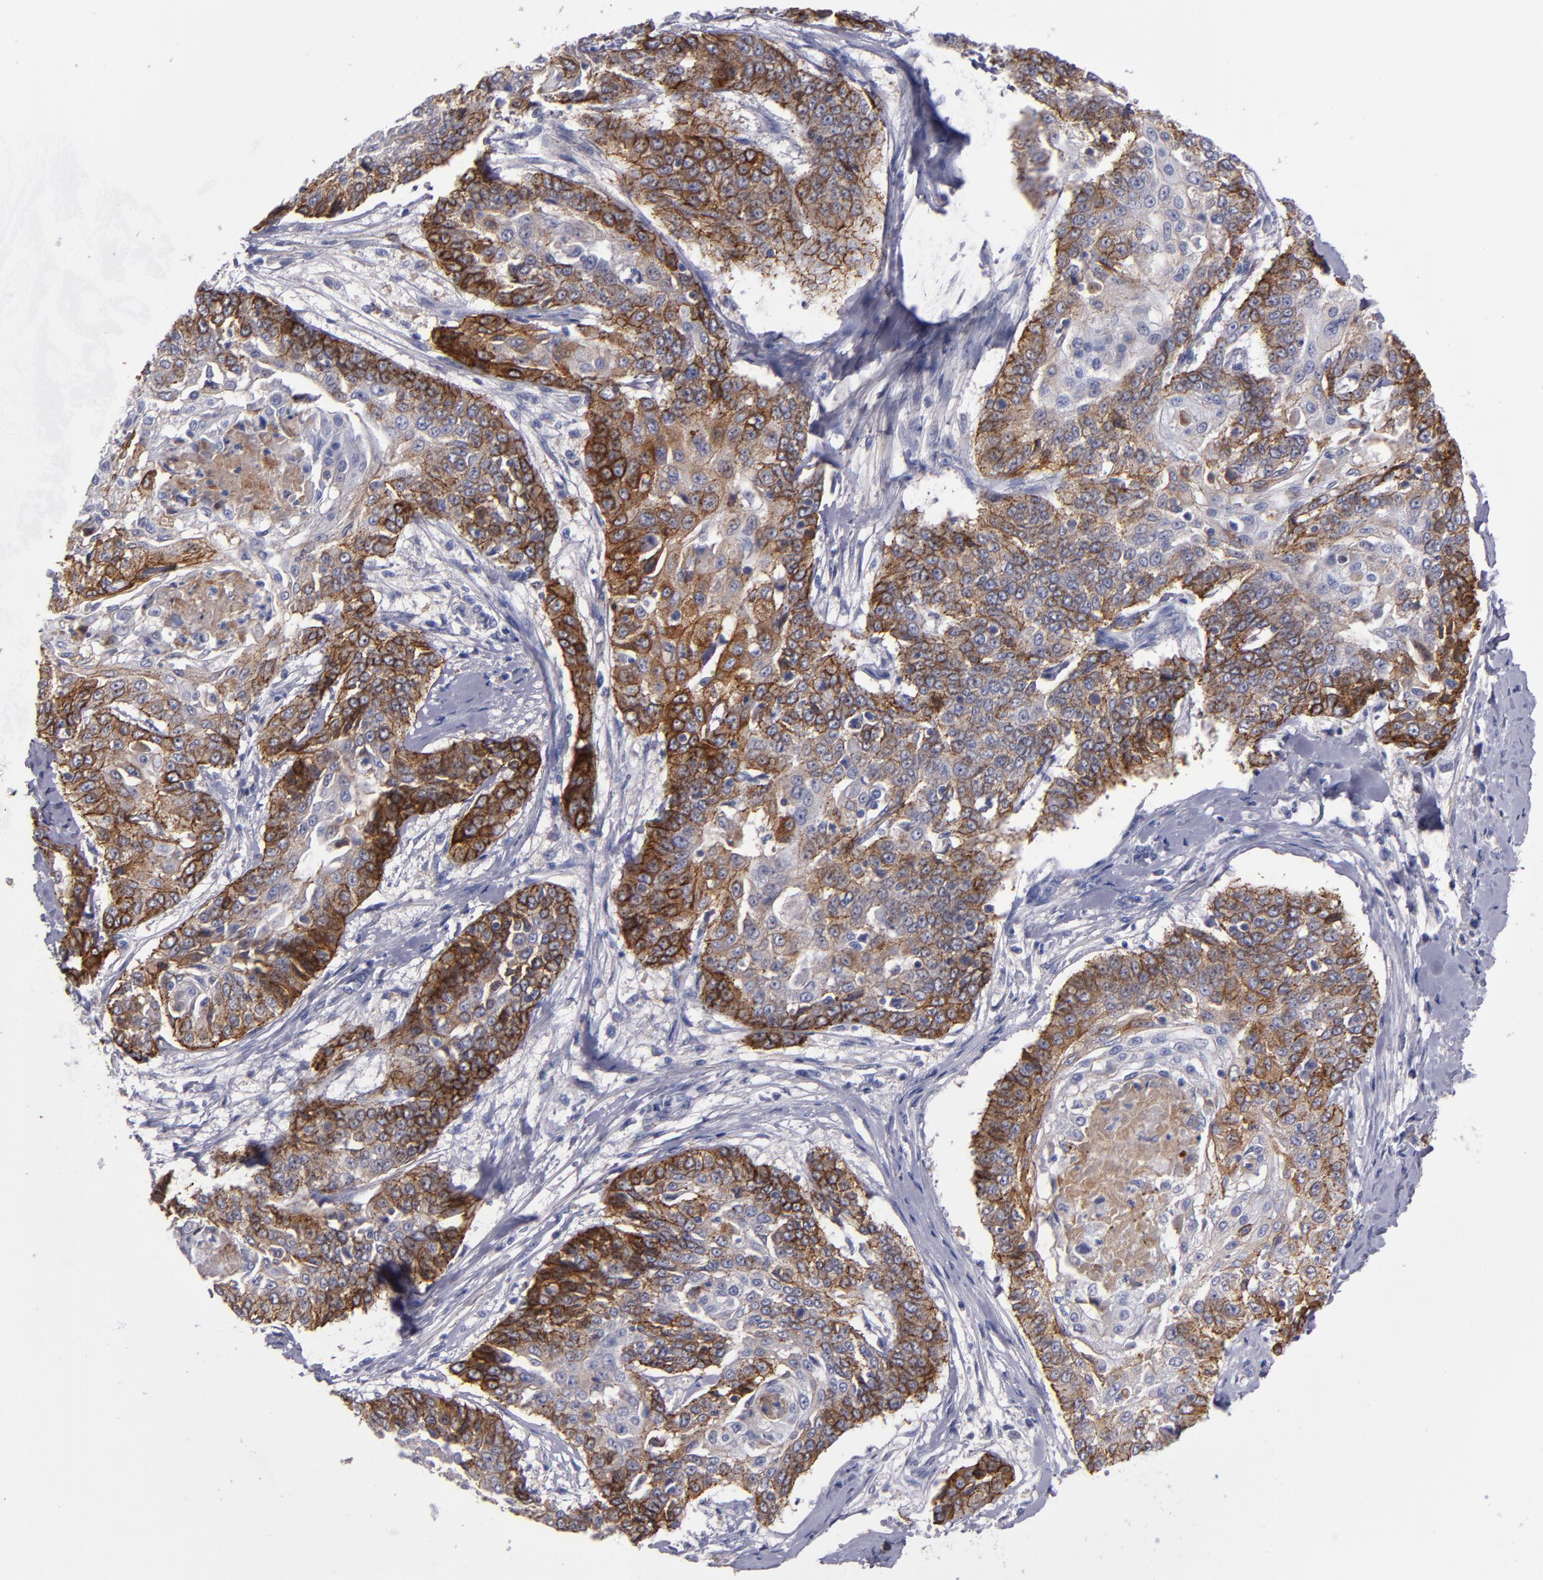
{"staining": {"intensity": "strong", "quantity": ">75%", "location": "cytoplasmic/membranous"}, "tissue": "cervical cancer", "cell_type": "Tumor cells", "image_type": "cancer", "snomed": [{"axis": "morphology", "description": "Squamous cell carcinoma, NOS"}, {"axis": "topography", "description": "Cervix"}], "caption": "IHC of human cervical squamous cell carcinoma reveals high levels of strong cytoplasmic/membranous positivity in about >75% of tumor cells. (Stains: DAB in brown, nuclei in blue, Microscopy: brightfield microscopy at high magnification).", "gene": "CDH3", "patient": {"sex": "female", "age": 64}}